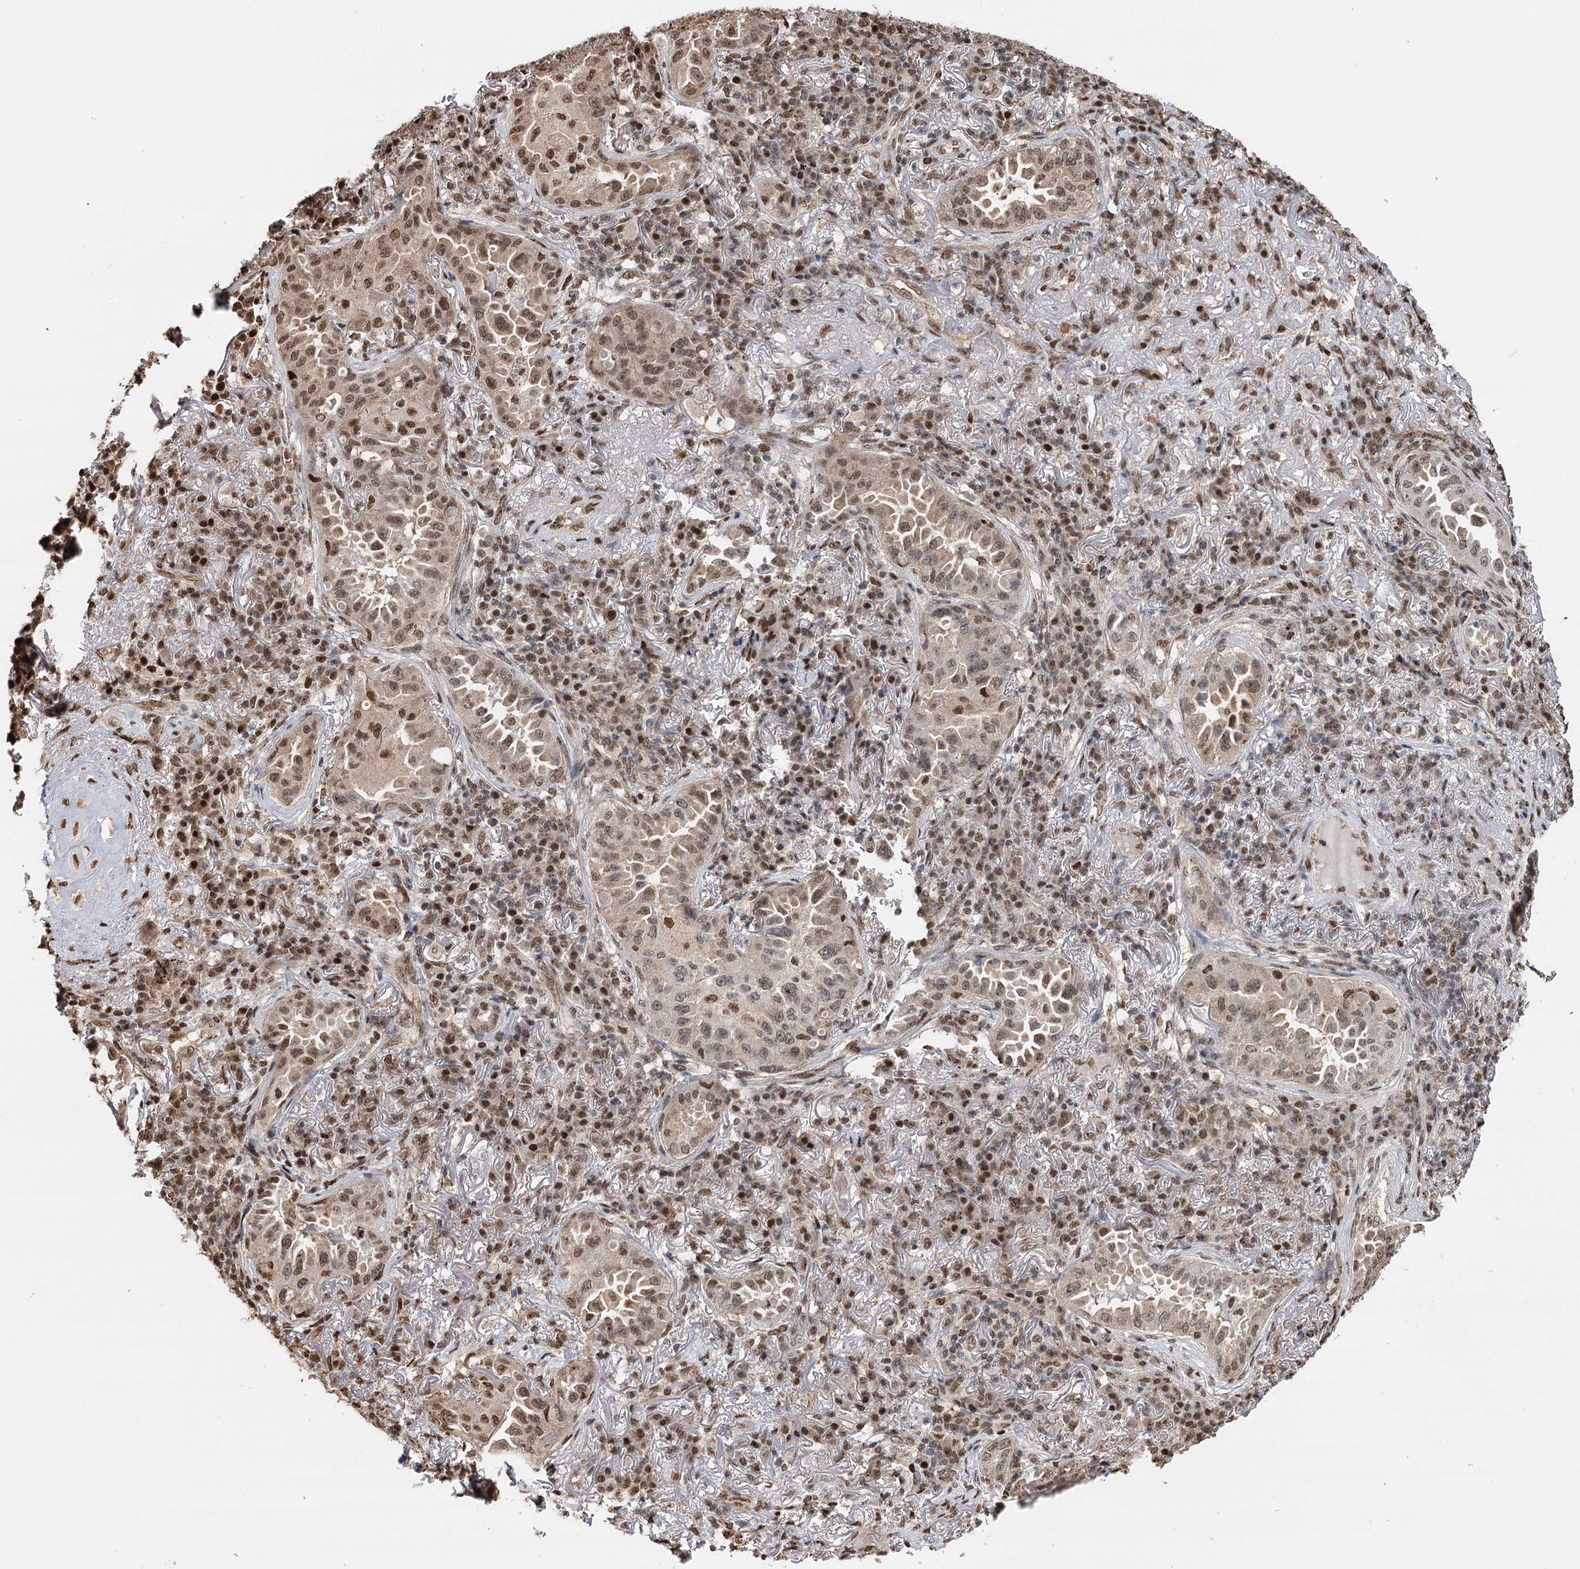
{"staining": {"intensity": "moderate", "quantity": ">75%", "location": "nuclear"}, "tissue": "lung cancer", "cell_type": "Tumor cells", "image_type": "cancer", "snomed": [{"axis": "morphology", "description": "Adenocarcinoma, NOS"}, {"axis": "topography", "description": "Lung"}], "caption": "IHC histopathology image of lung adenocarcinoma stained for a protein (brown), which shows medium levels of moderate nuclear staining in about >75% of tumor cells.", "gene": "RPS27A", "patient": {"sex": "female", "age": 69}}